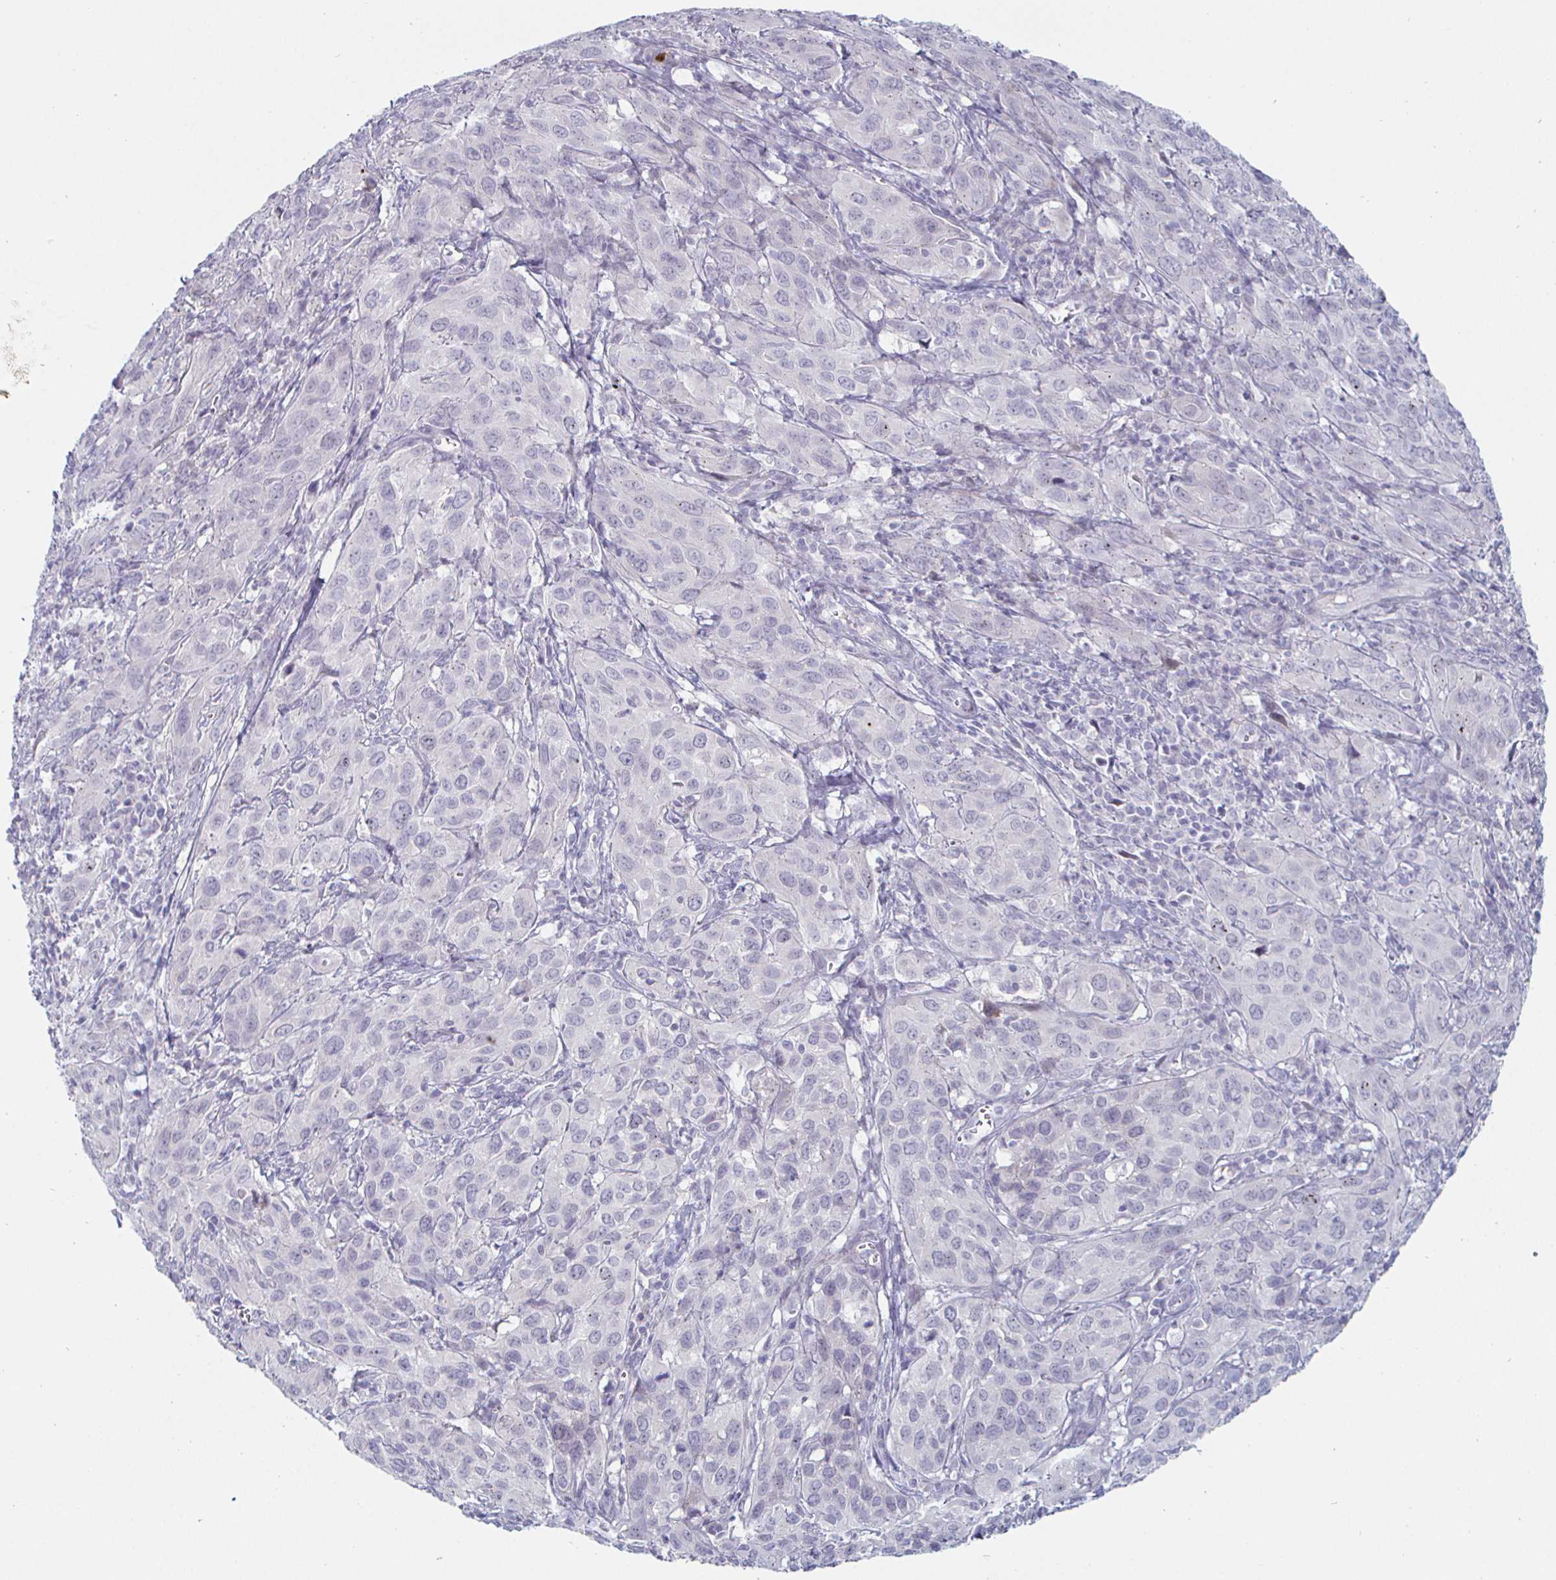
{"staining": {"intensity": "negative", "quantity": "none", "location": "none"}, "tissue": "cervical cancer", "cell_type": "Tumor cells", "image_type": "cancer", "snomed": [{"axis": "morphology", "description": "Normal tissue, NOS"}, {"axis": "morphology", "description": "Squamous cell carcinoma, NOS"}, {"axis": "topography", "description": "Cervix"}], "caption": "Immunohistochemistry (IHC) image of cervical cancer stained for a protein (brown), which displays no positivity in tumor cells.", "gene": "DMRTB1", "patient": {"sex": "female", "age": 51}}